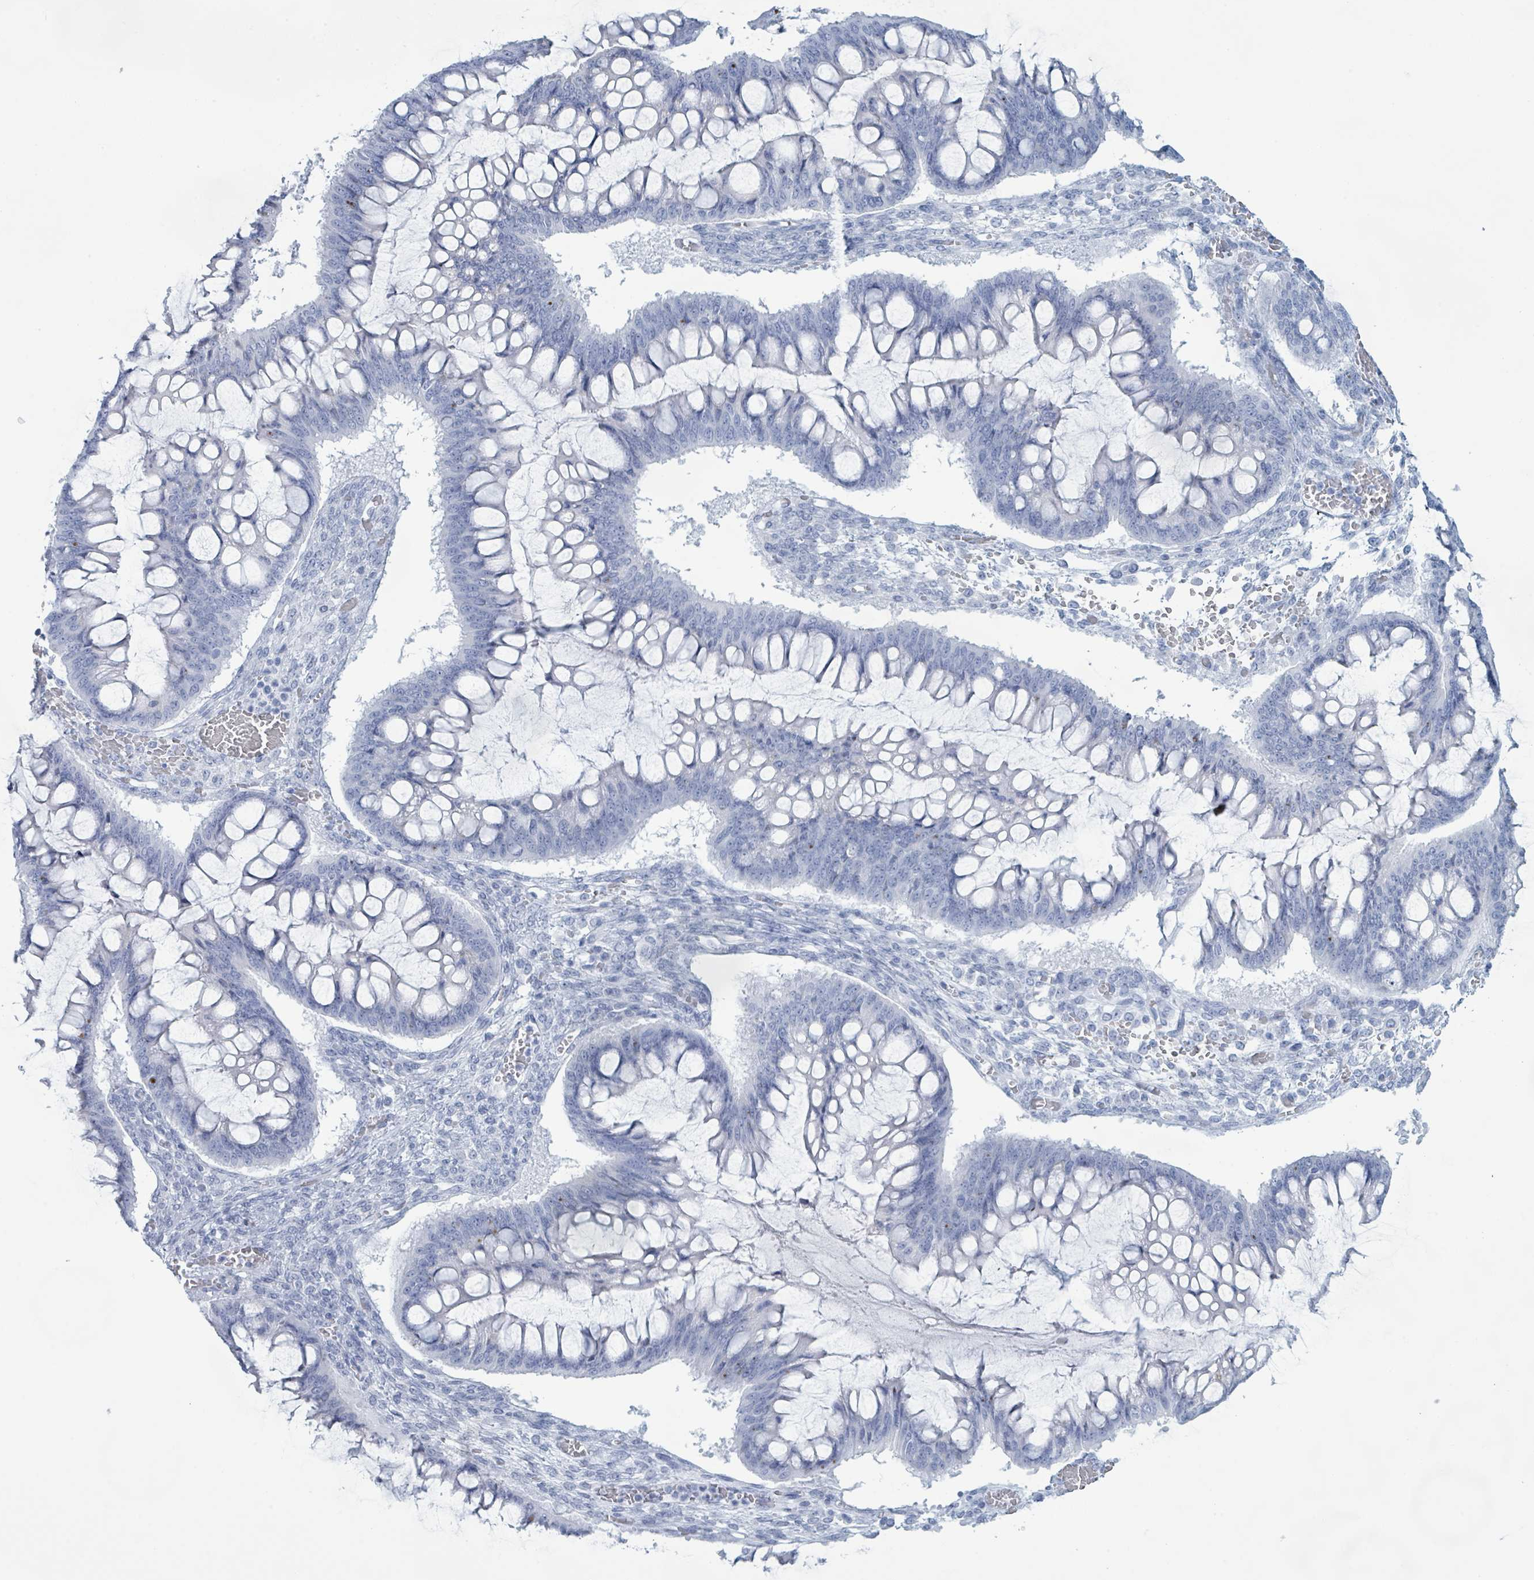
{"staining": {"intensity": "negative", "quantity": "none", "location": "none"}, "tissue": "ovarian cancer", "cell_type": "Tumor cells", "image_type": "cancer", "snomed": [{"axis": "morphology", "description": "Cystadenocarcinoma, mucinous, NOS"}, {"axis": "topography", "description": "Ovary"}], "caption": "Ovarian mucinous cystadenocarcinoma was stained to show a protein in brown. There is no significant positivity in tumor cells. (DAB (3,3'-diaminobenzidine) IHC with hematoxylin counter stain).", "gene": "PGA3", "patient": {"sex": "female", "age": 73}}